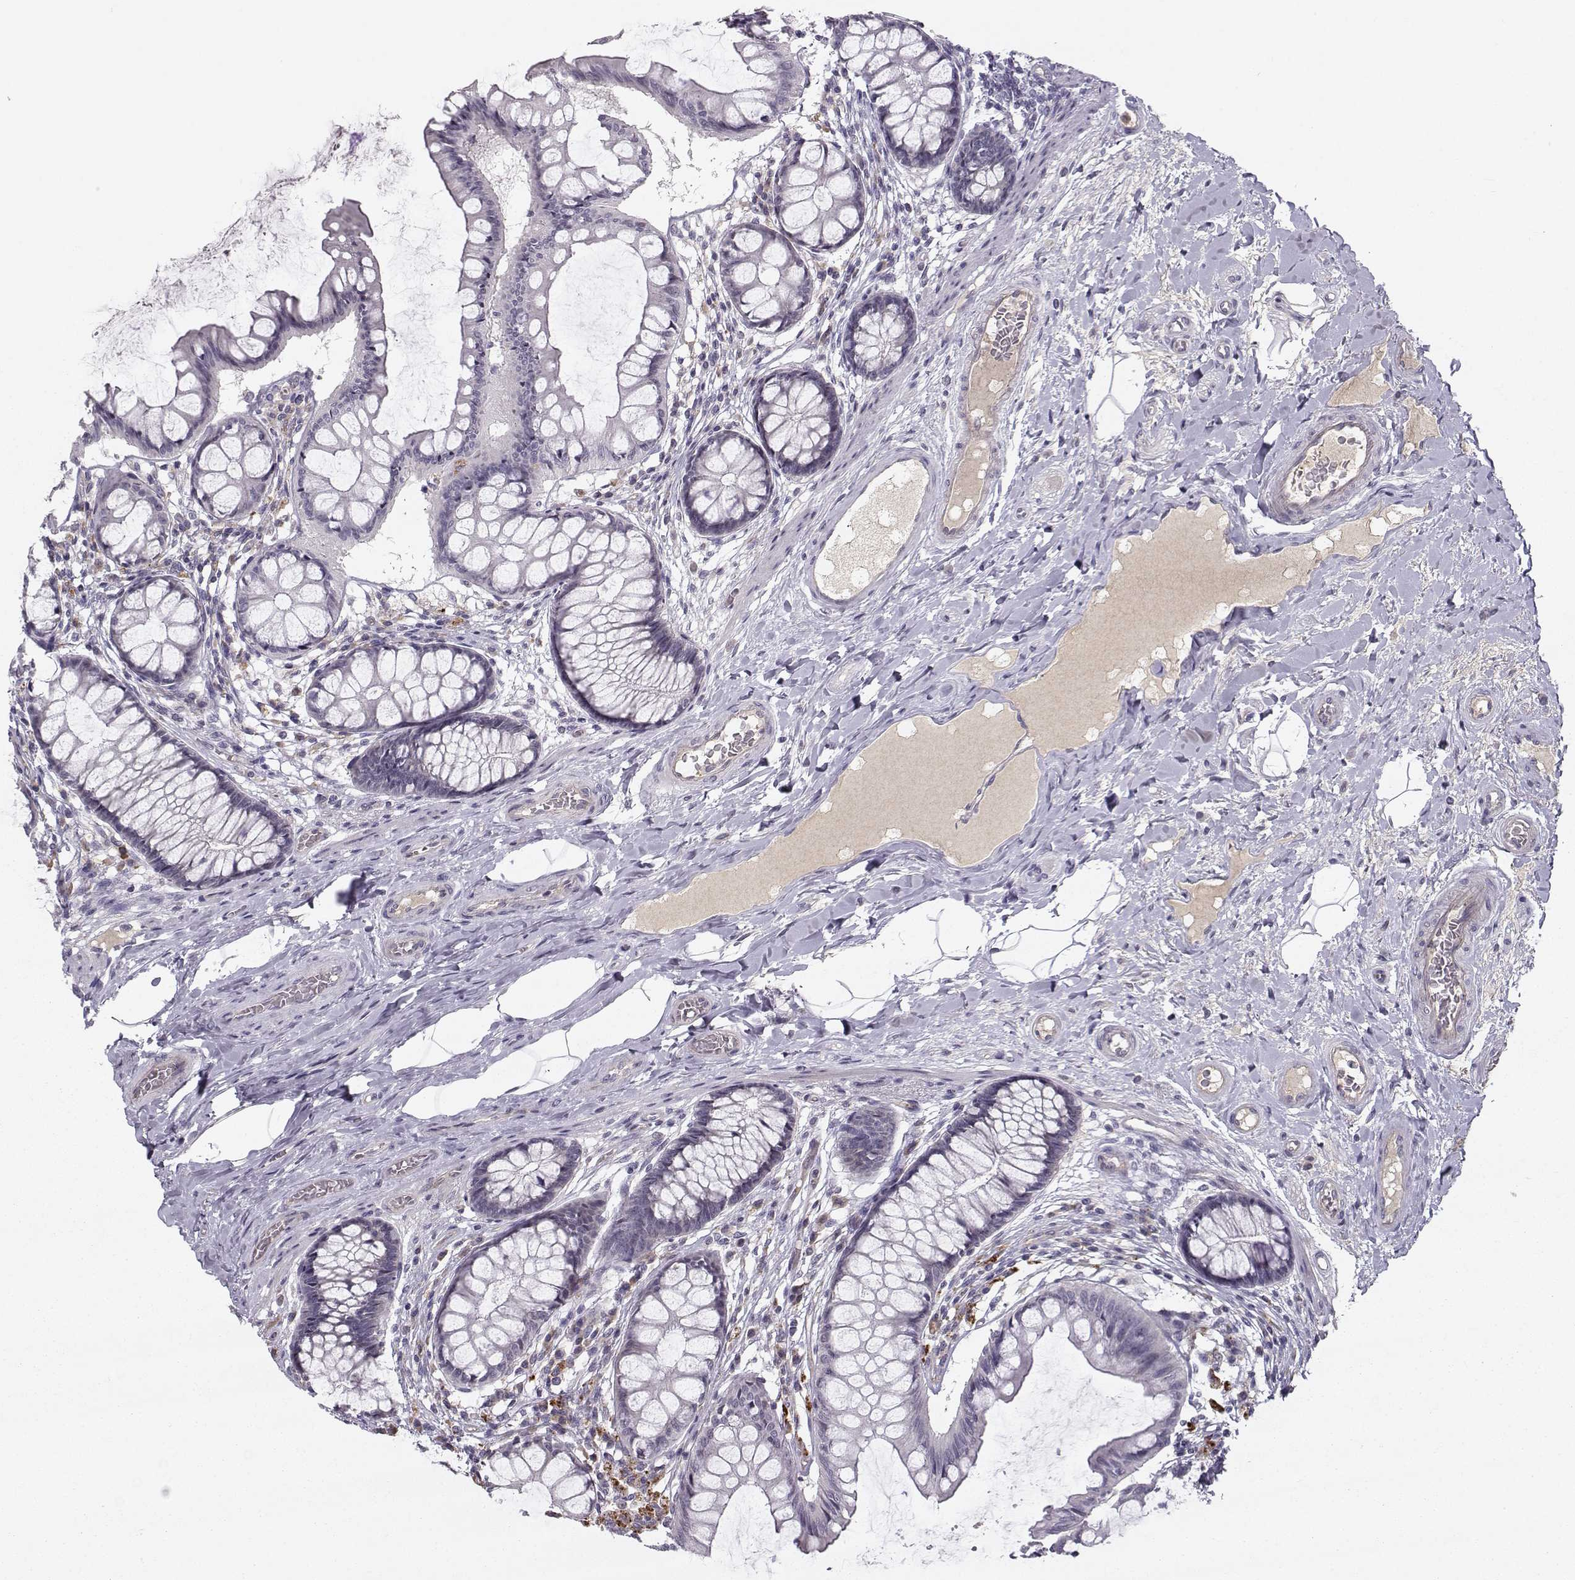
{"staining": {"intensity": "negative", "quantity": "none", "location": "none"}, "tissue": "colon", "cell_type": "Endothelial cells", "image_type": "normal", "snomed": [{"axis": "morphology", "description": "Normal tissue, NOS"}, {"axis": "topography", "description": "Colon"}], "caption": "A high-resolution micrograph shows immunohistochemistry staining of benign colon, which reveals no significant positivity in endothelial cells. (Stains: DAB (3,3'-diaminobenzidine) immunohistochemistry with hematoxylin counter stain, Microscopy: brightfield microscopy at high magnification).", "gene": "OPRD1", "patient": {"sex": "female", "age": 65}}